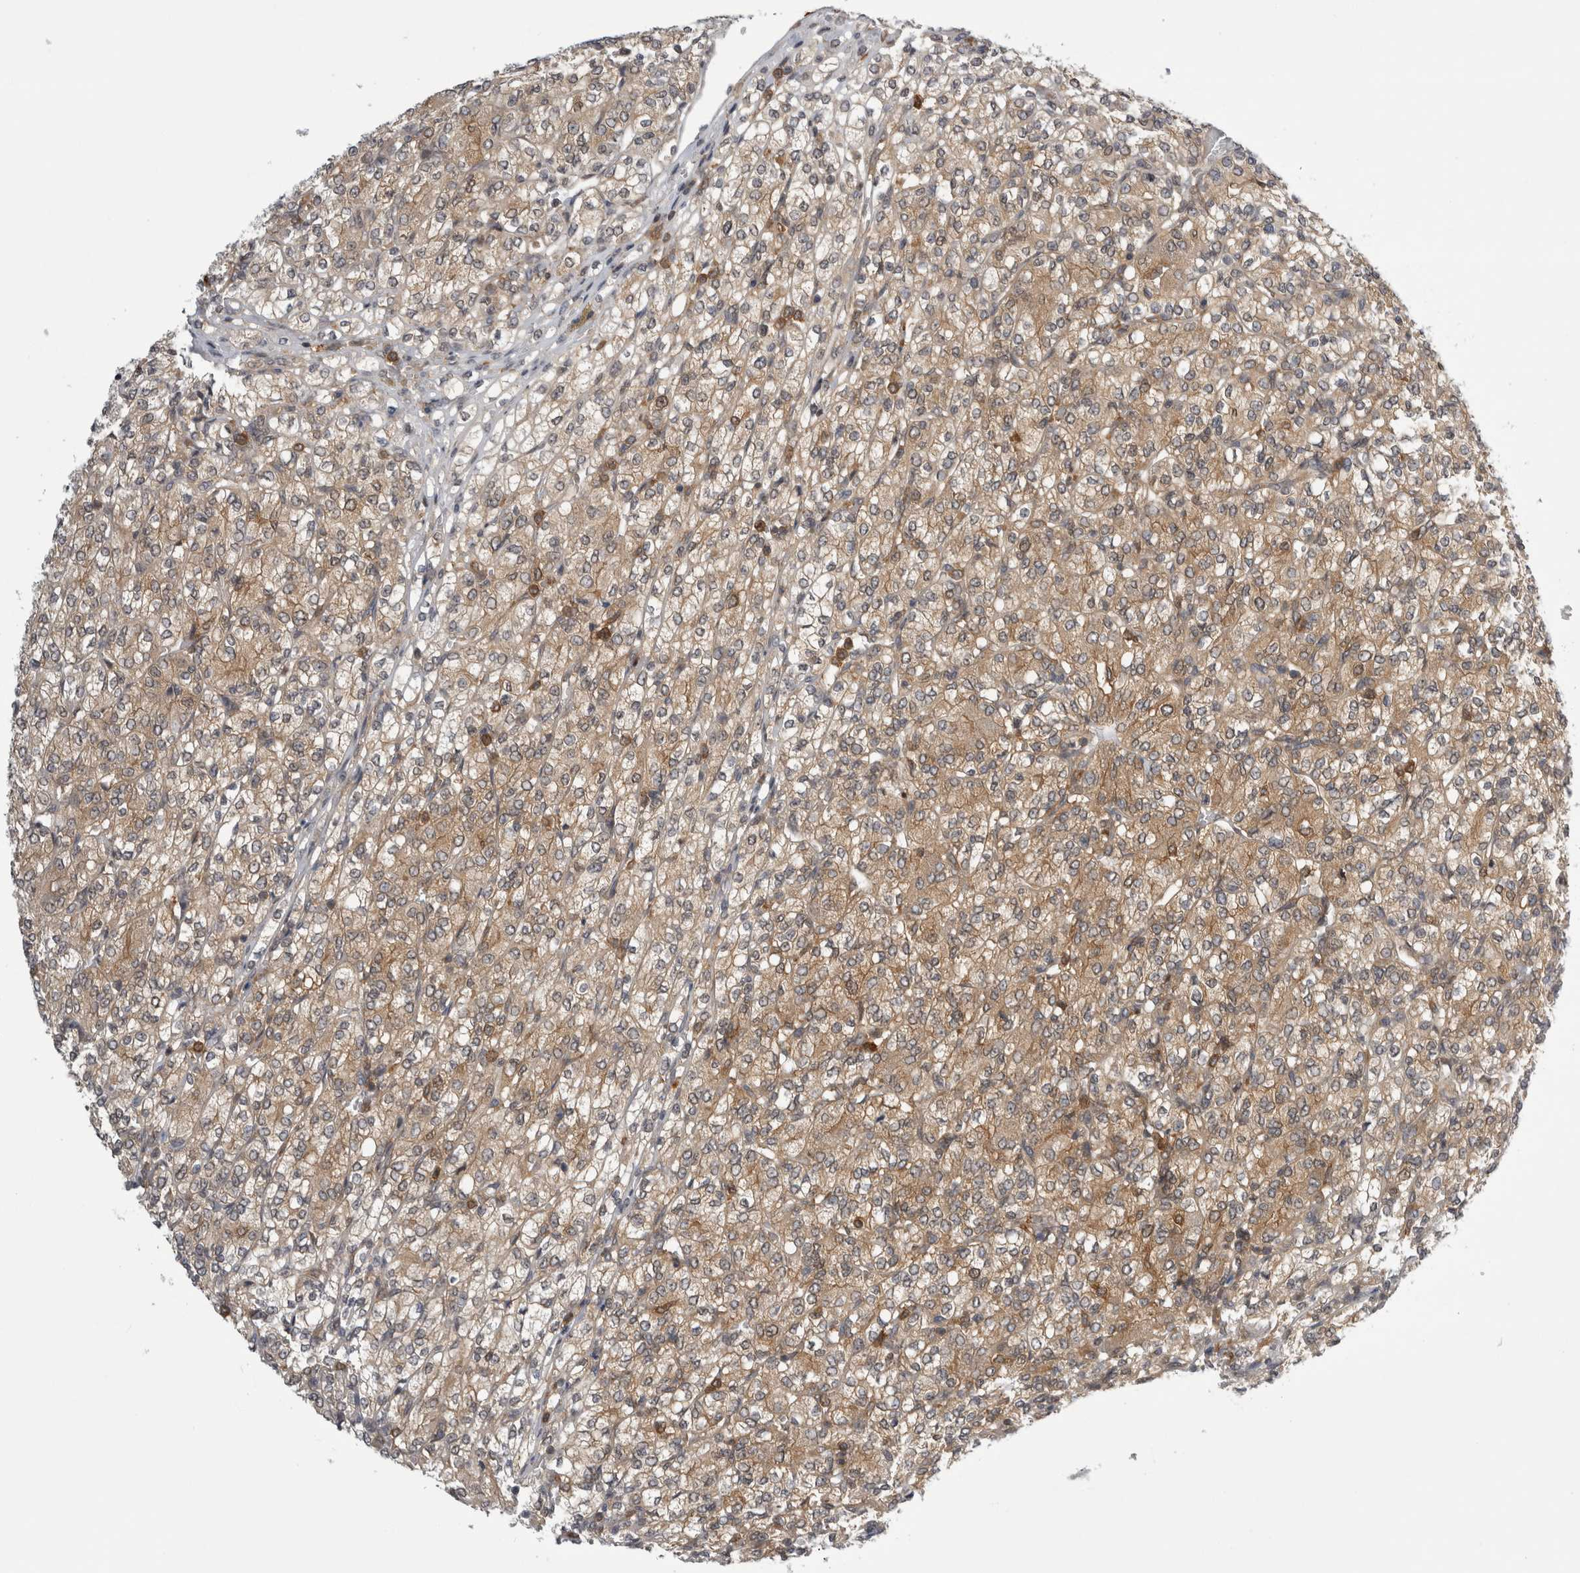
{"staining": {"intensity": "weak", "quantity": ">75%", "location": "cytoplasmic/membranous"}, "tissue": "renal cancer", "cell_type": "Tumor cells", "image_type": "cancer", "snomed": [{"axis": "morphology", "description": "Adenocarcinoma, NOS"}, {"axis": "topography", "description": "Kidney"}], "caption": "This is a photomicrograph of immunohistochemistry staining of renal cancer, which shows weak expression in the cytoplasmic/membranous of tumor cells.", "gene": "CACYBP", "patient": {"sex": "male", "age": 77}}